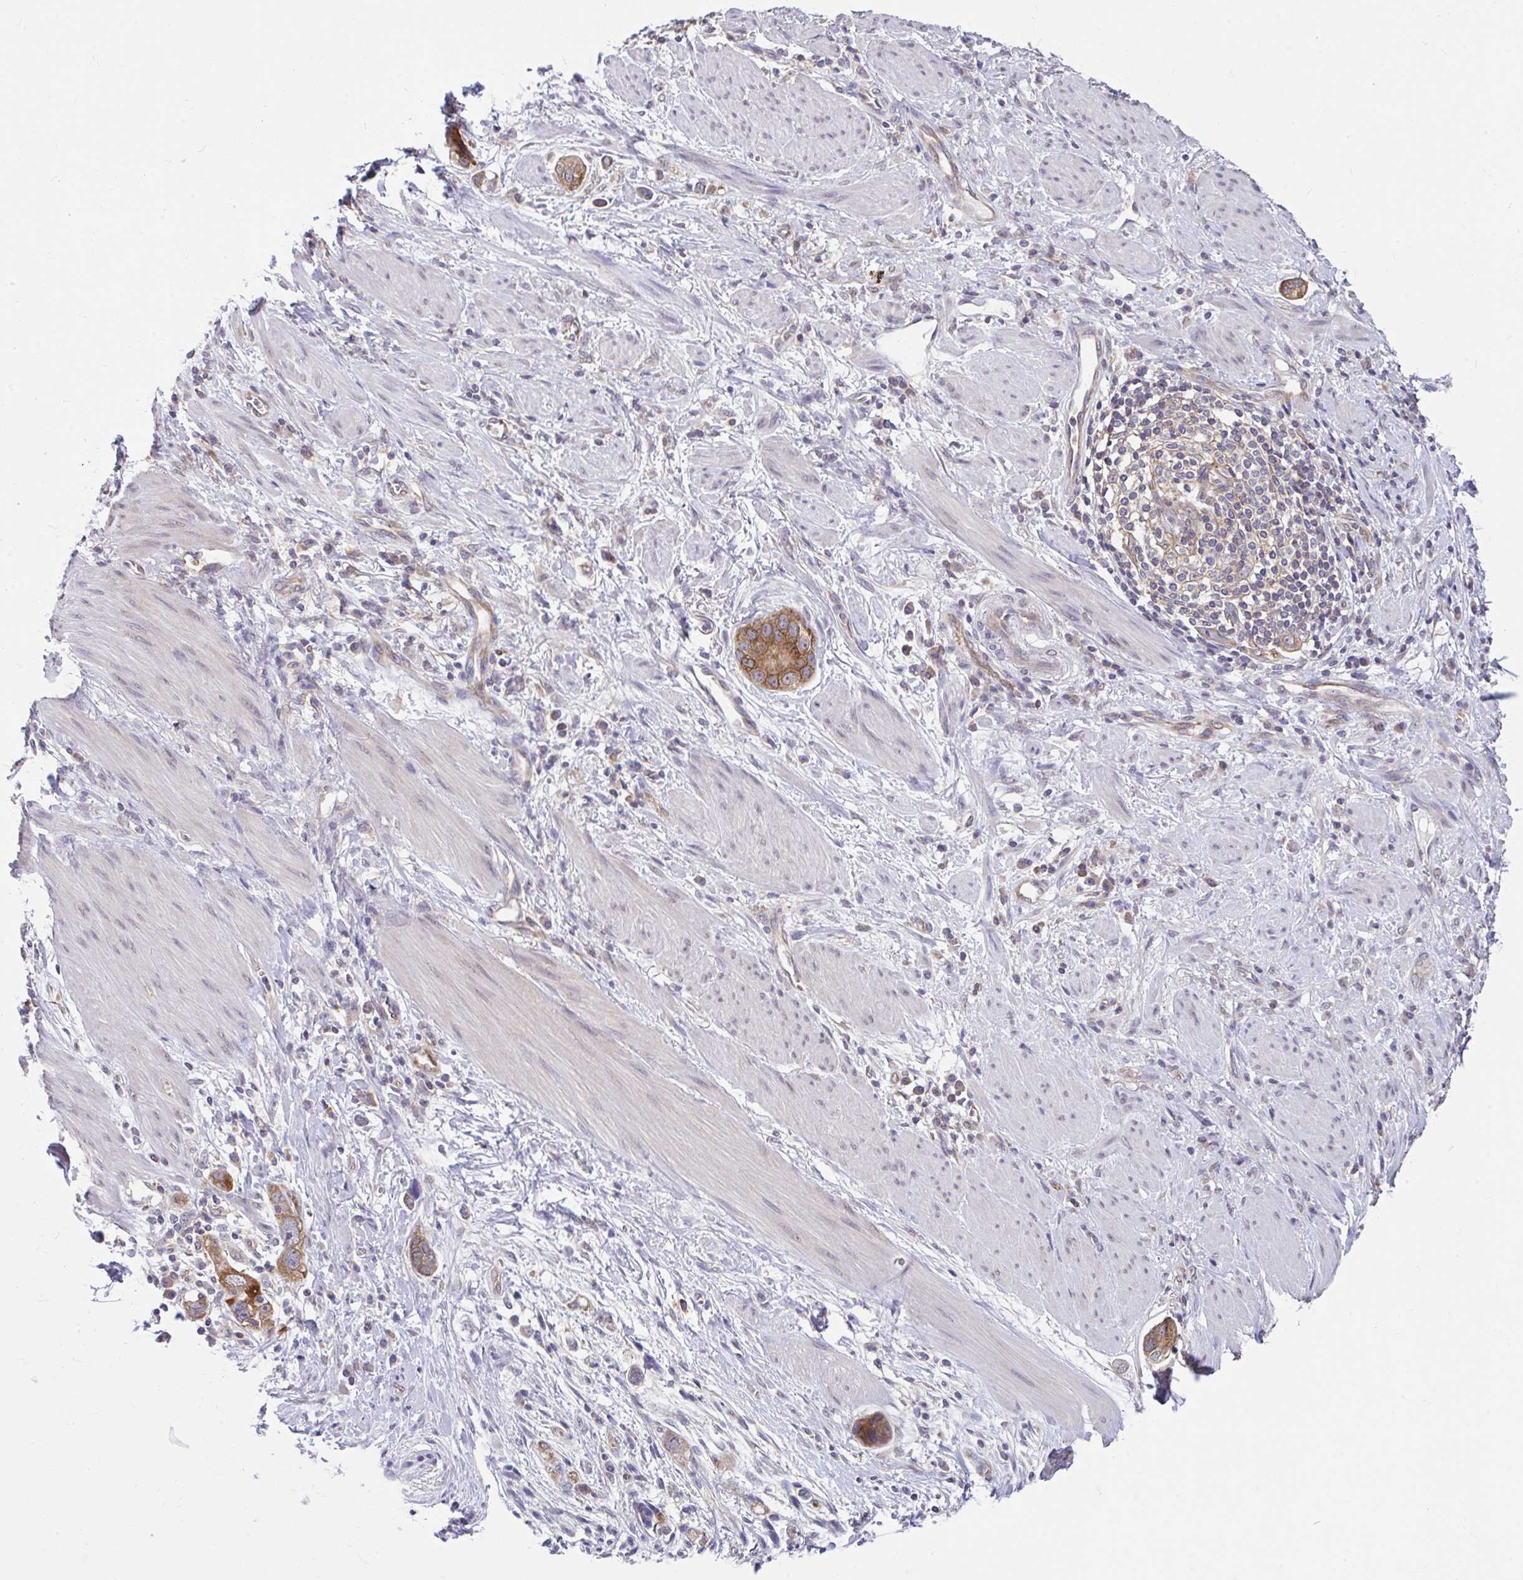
{"staining": {"intensity": "moderate", "quantity": ">75%", "location": "cytoplasmic/membranous"}, "tissue": "stomach cancer", "cell_type": "Tumor cells", "image_type": "cancer", "snomed": [{"axis": "morphology", "description": "Adenocarcinoma, NOS"}, {"axis": "topography", "description": "Stomach, lower"}], "caption": "Protein expression analysis of human stomach cancer (adenocarcinoma) reveals moderate cytoplasmic/membranous expression in approximately >75% of tumor cells. (DAB (3,3'-diaminobenzidine) IHC with brightfield microscopy, high magnification).", "gene": "RALBP1", "patient": {"sex": "female", "age": 93}}